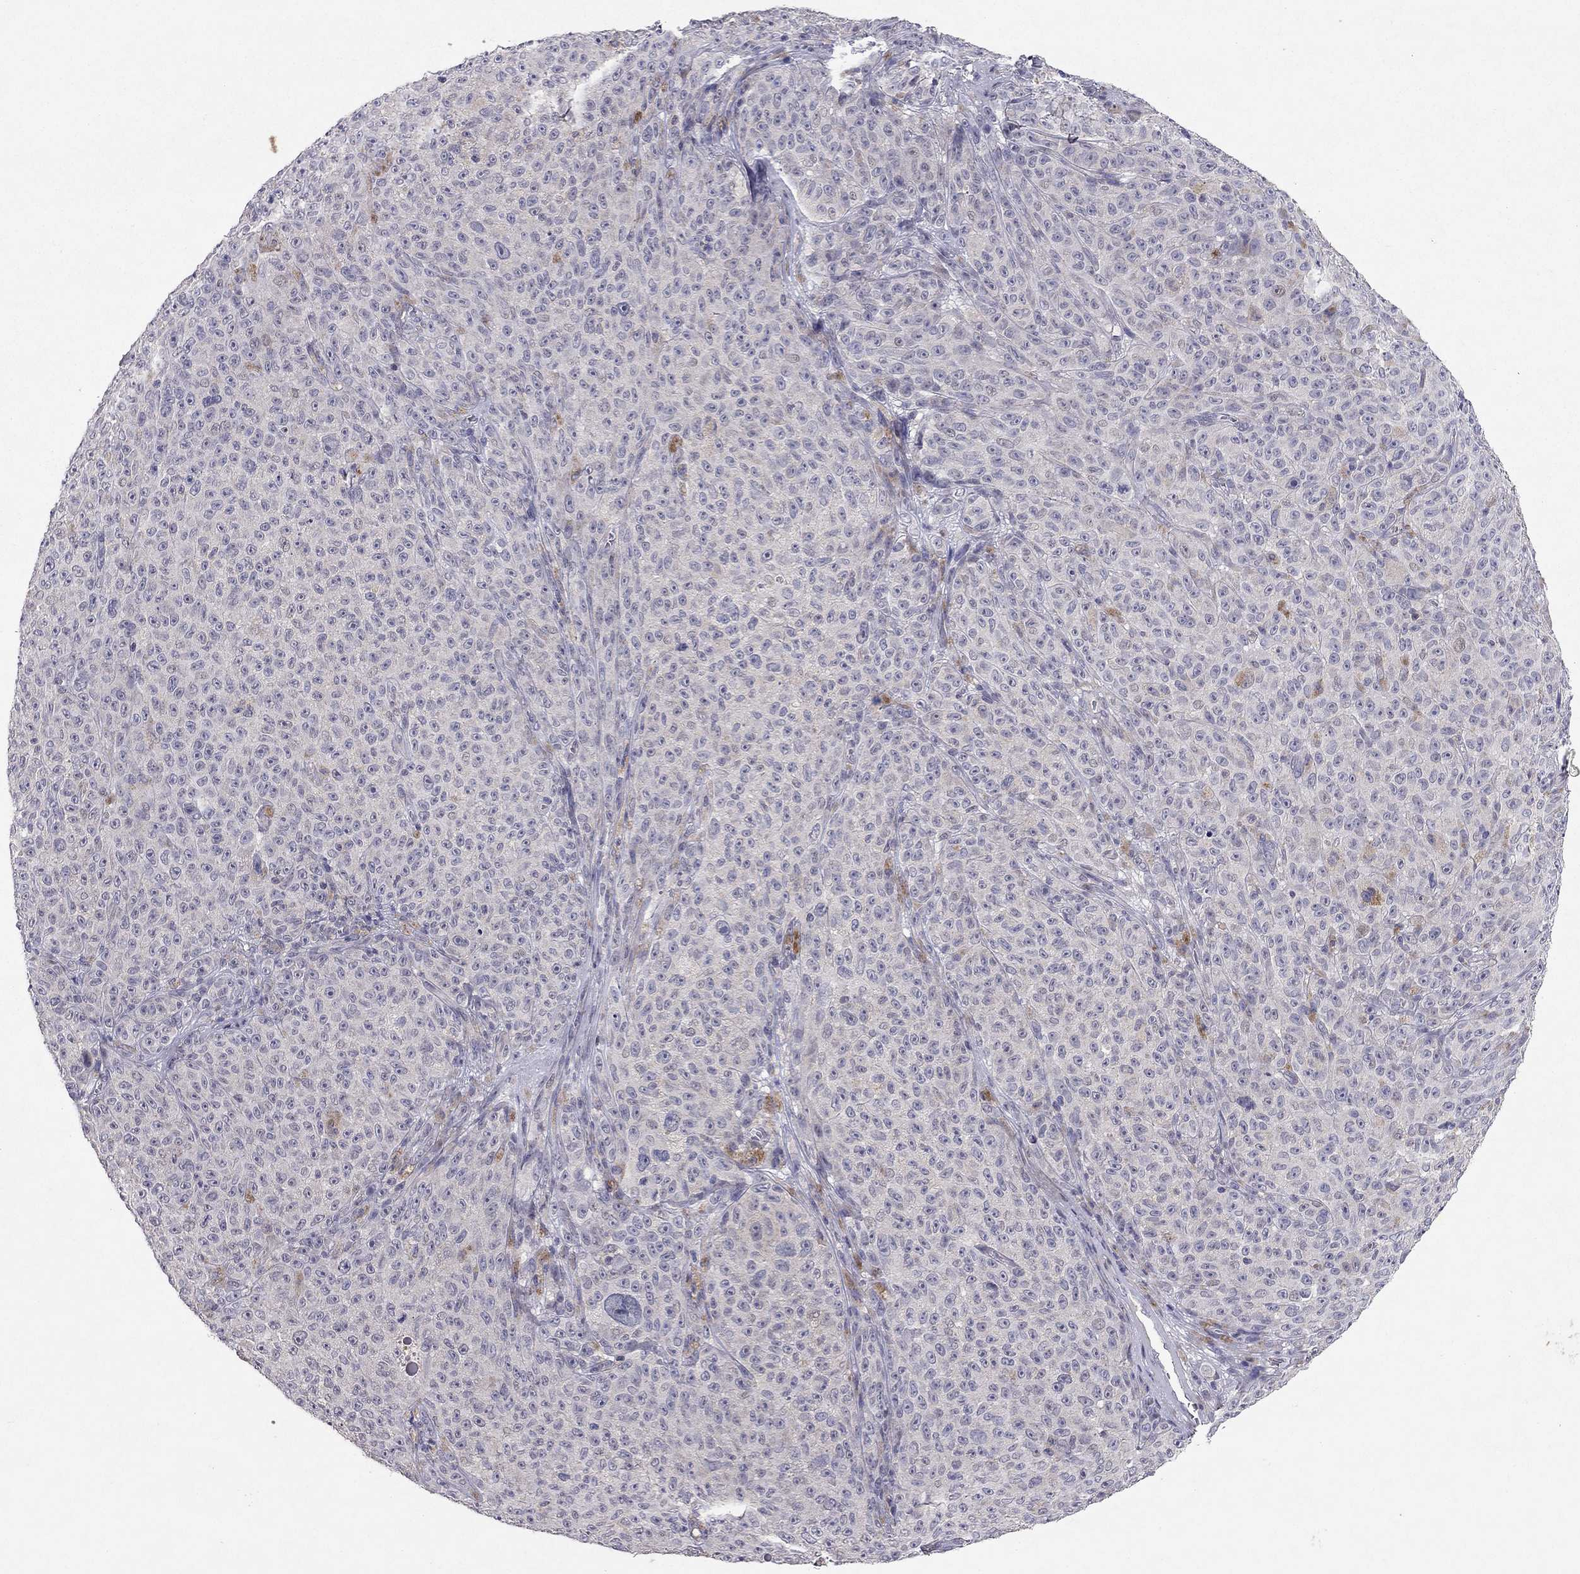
{"staining": {"intensity": "negative", "quantity": "none", "location": "none"}, "tissue": "melanoma", "cell_type": "Tumor cells", "image_type": "cancer", "snomed": [{"axis": "morphology", "description": "Malignant melanoma, NOS"}, {"axis": "topography", "description": "Skin"}], "caption": "IHC of malignant melanoma exhibits no positivity in tumor cells. (DAB IHC, high magnification).", "gene": "ESR2", "patient": {"sex": "female", "age": 82}}